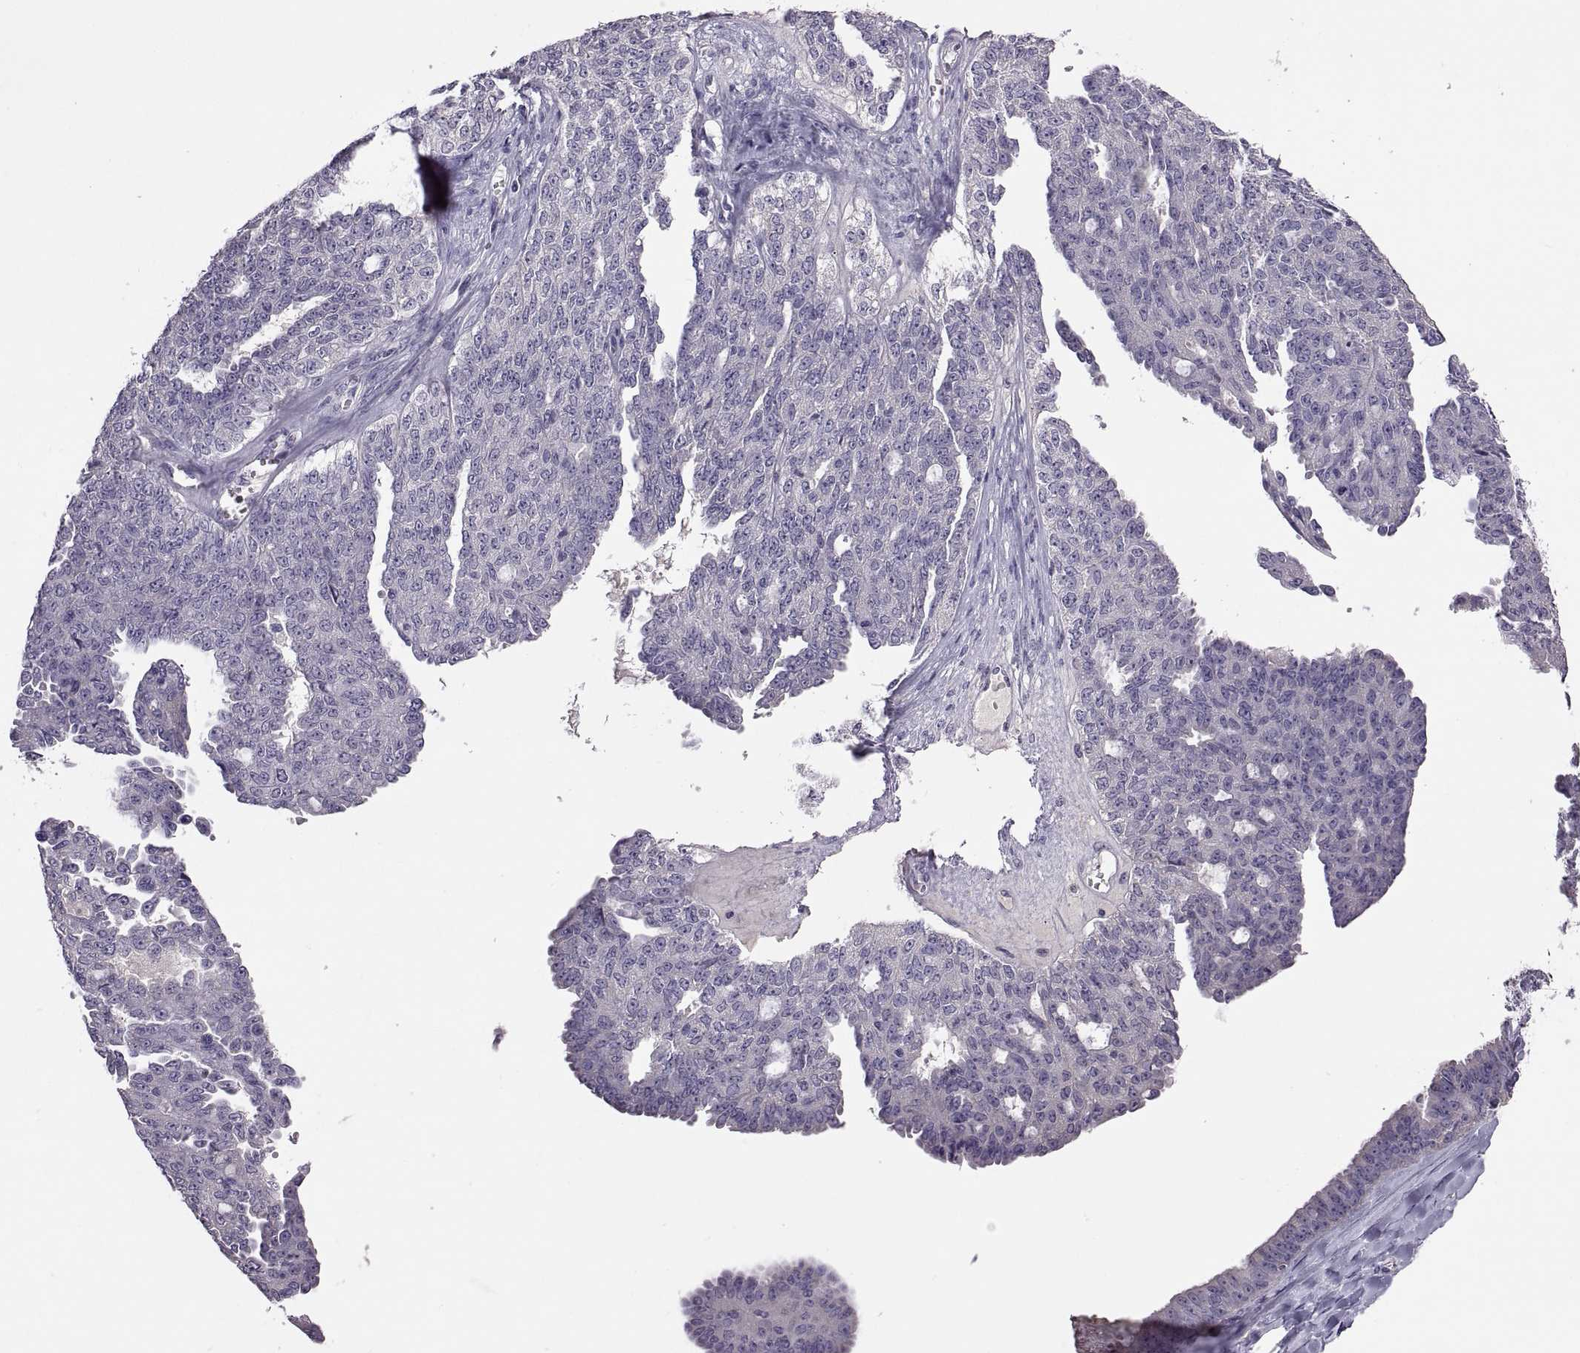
{"staining": {"intensity": "negative", "quantity": "none", "location": "none"}, "tissue": "ovarian cancer", "cell_type": "Tumor cells", "image_type": "cancer", "snomed": [{"axis": "morphology", "description": "Cystadenocarcinoma, serous, NOS"}, {"axis": "topography", "description": "Ovary"}], "caption": "Image shows no significant protein positivity in tumor cells of serous cystadenocarcinoma (ovarian).", "gene": "TBX19", "patient": {"sex": "female", "age": 71}}